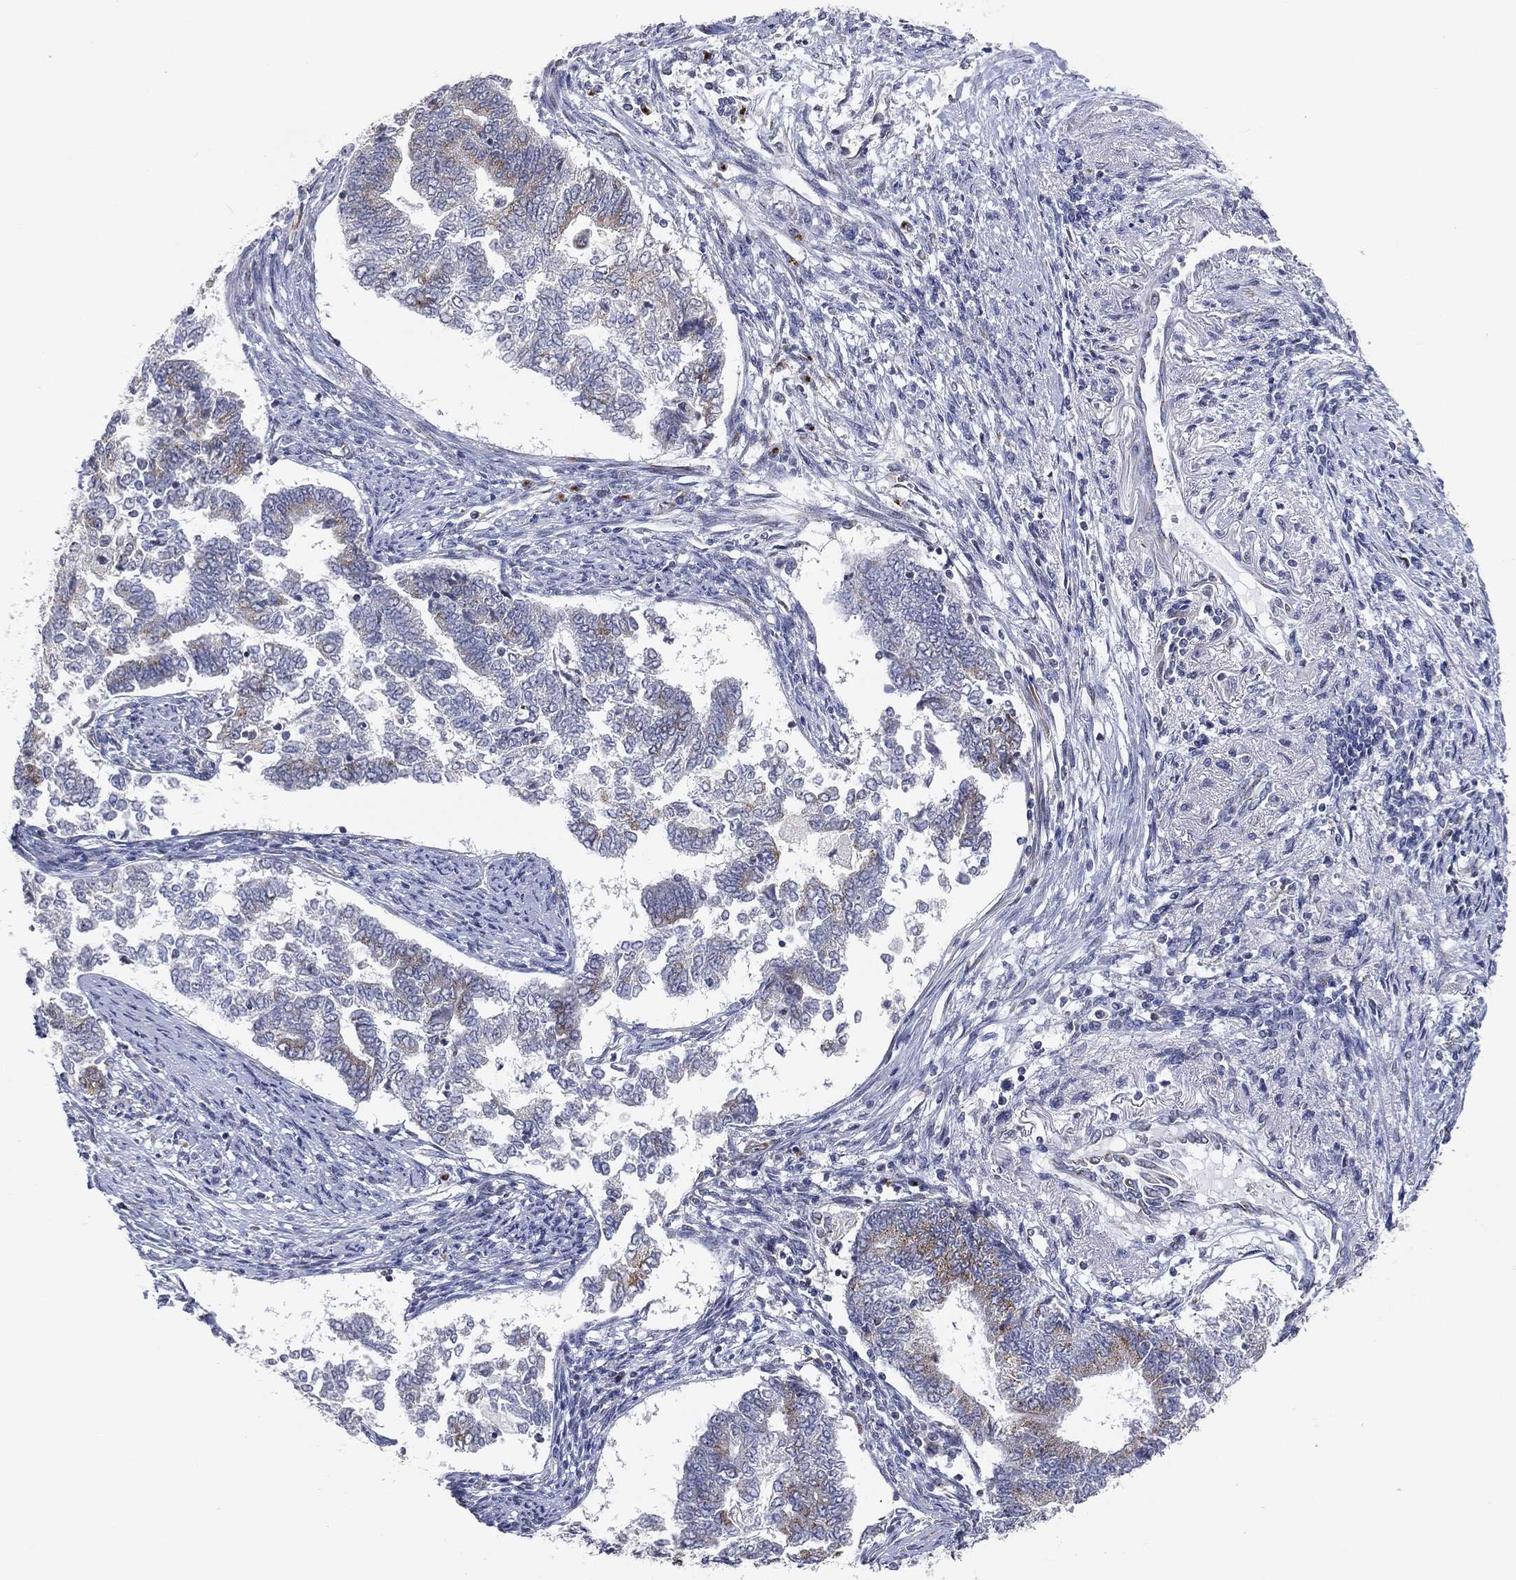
{"staining": {"intensity": "moderate", "quantity": "25%-75%", "location": "cytoplasmic/membranous"}, "tissue": "endometrial cancer", "cell_type": "Tumor cells", "image_type": "cancer", "snomed": [{"axis": "morphology", "description": "Adenocarcinoma, NOS"}, {"axis": "topography", "description": "Endometrium"}], "caption": "Endometrial cancer (adenocarcinoma) stained with a brown dye displays moderate cytoplasmic/membranous positive expression in about 25%-75% of tumor cells.", "gene": "TICAM1", "patient": {"sex": "female", "age": 65}}